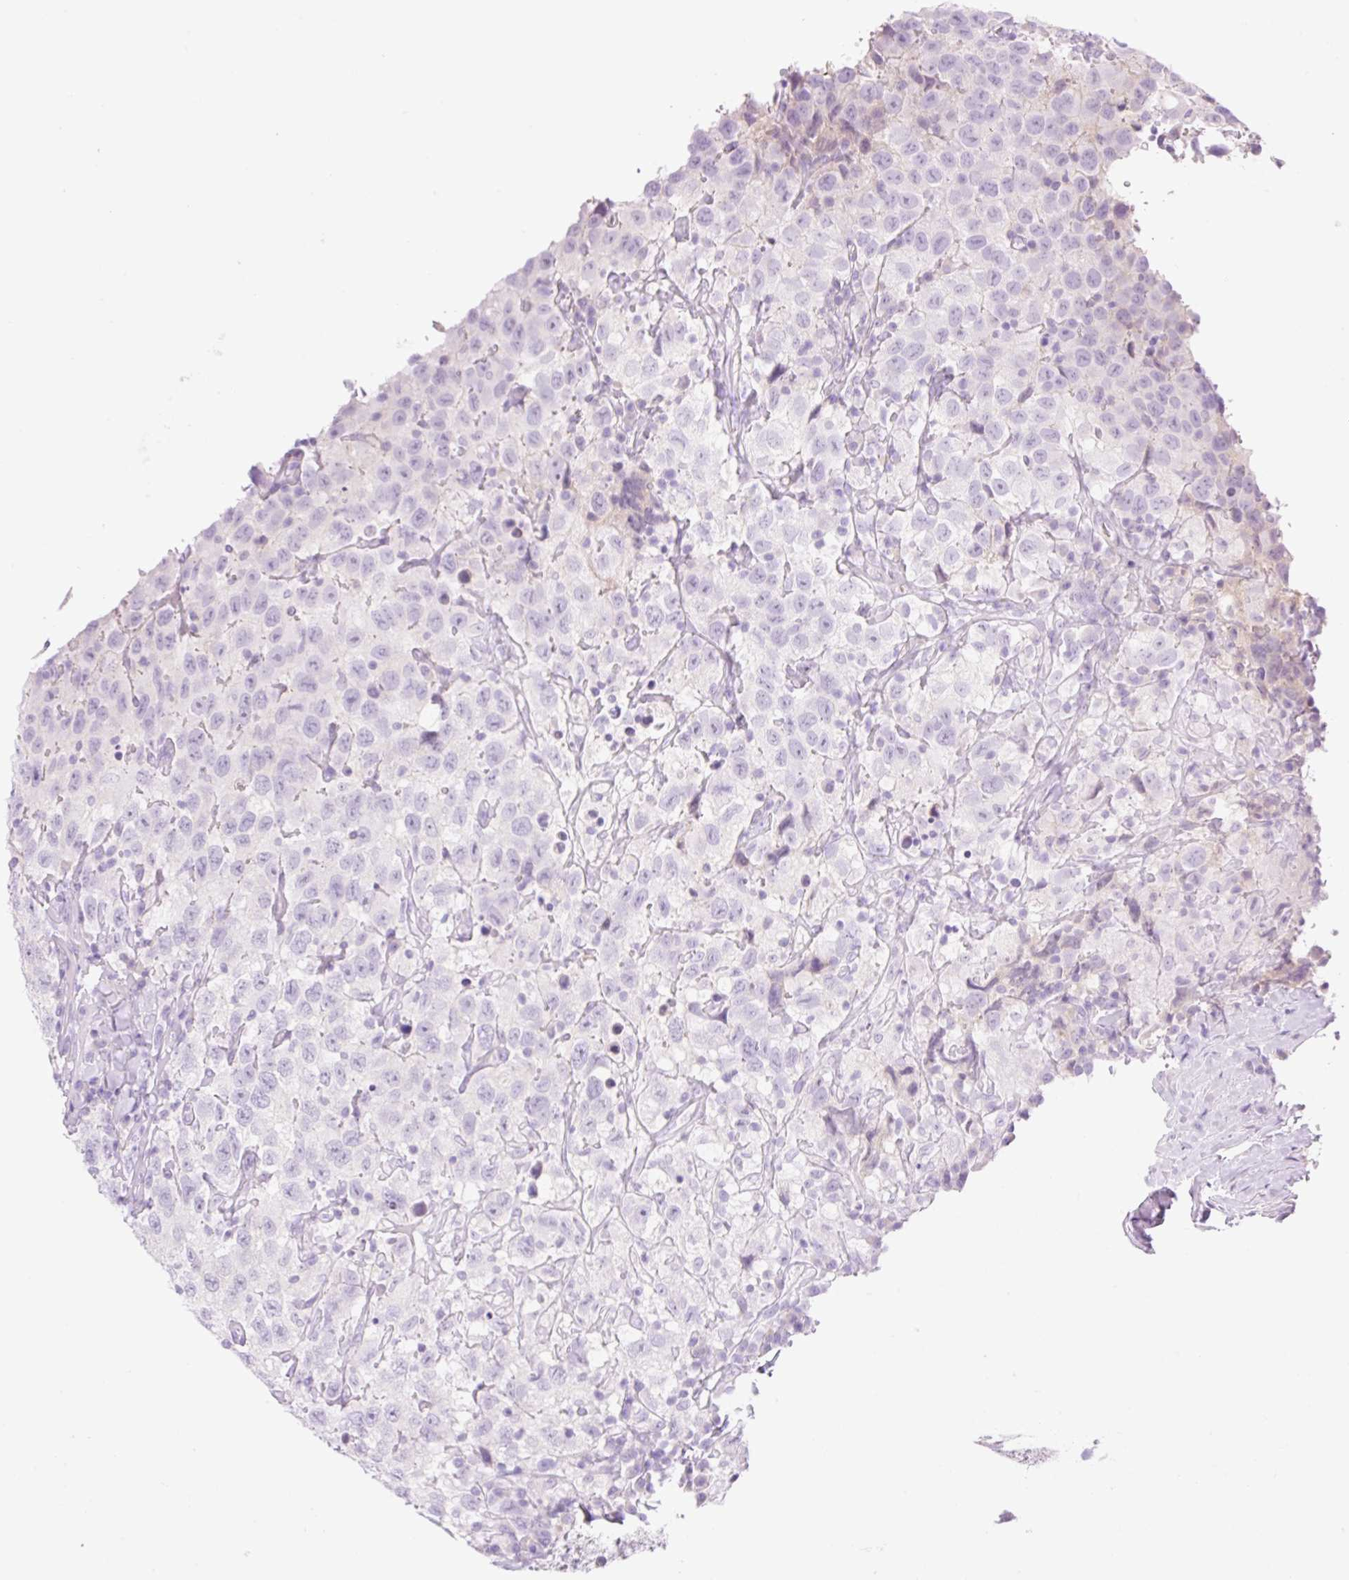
{"staining": {"intensity": "negative", "quantity": "none", "location": "none"}, "tissue": "testis cancer", "cell_type": "Tumor cells", "image_type": "cancer", "snomed": [{"axis": "morphology", "description": "Seminoma, NOS"}, {"axis": "topography", "description": "Testis"}], "caption": "IHC of seminoma (testis) exhibits no staining in tumor cells.", "gene": "PALM3", "patient": {"sex": "male", "age": 41}}